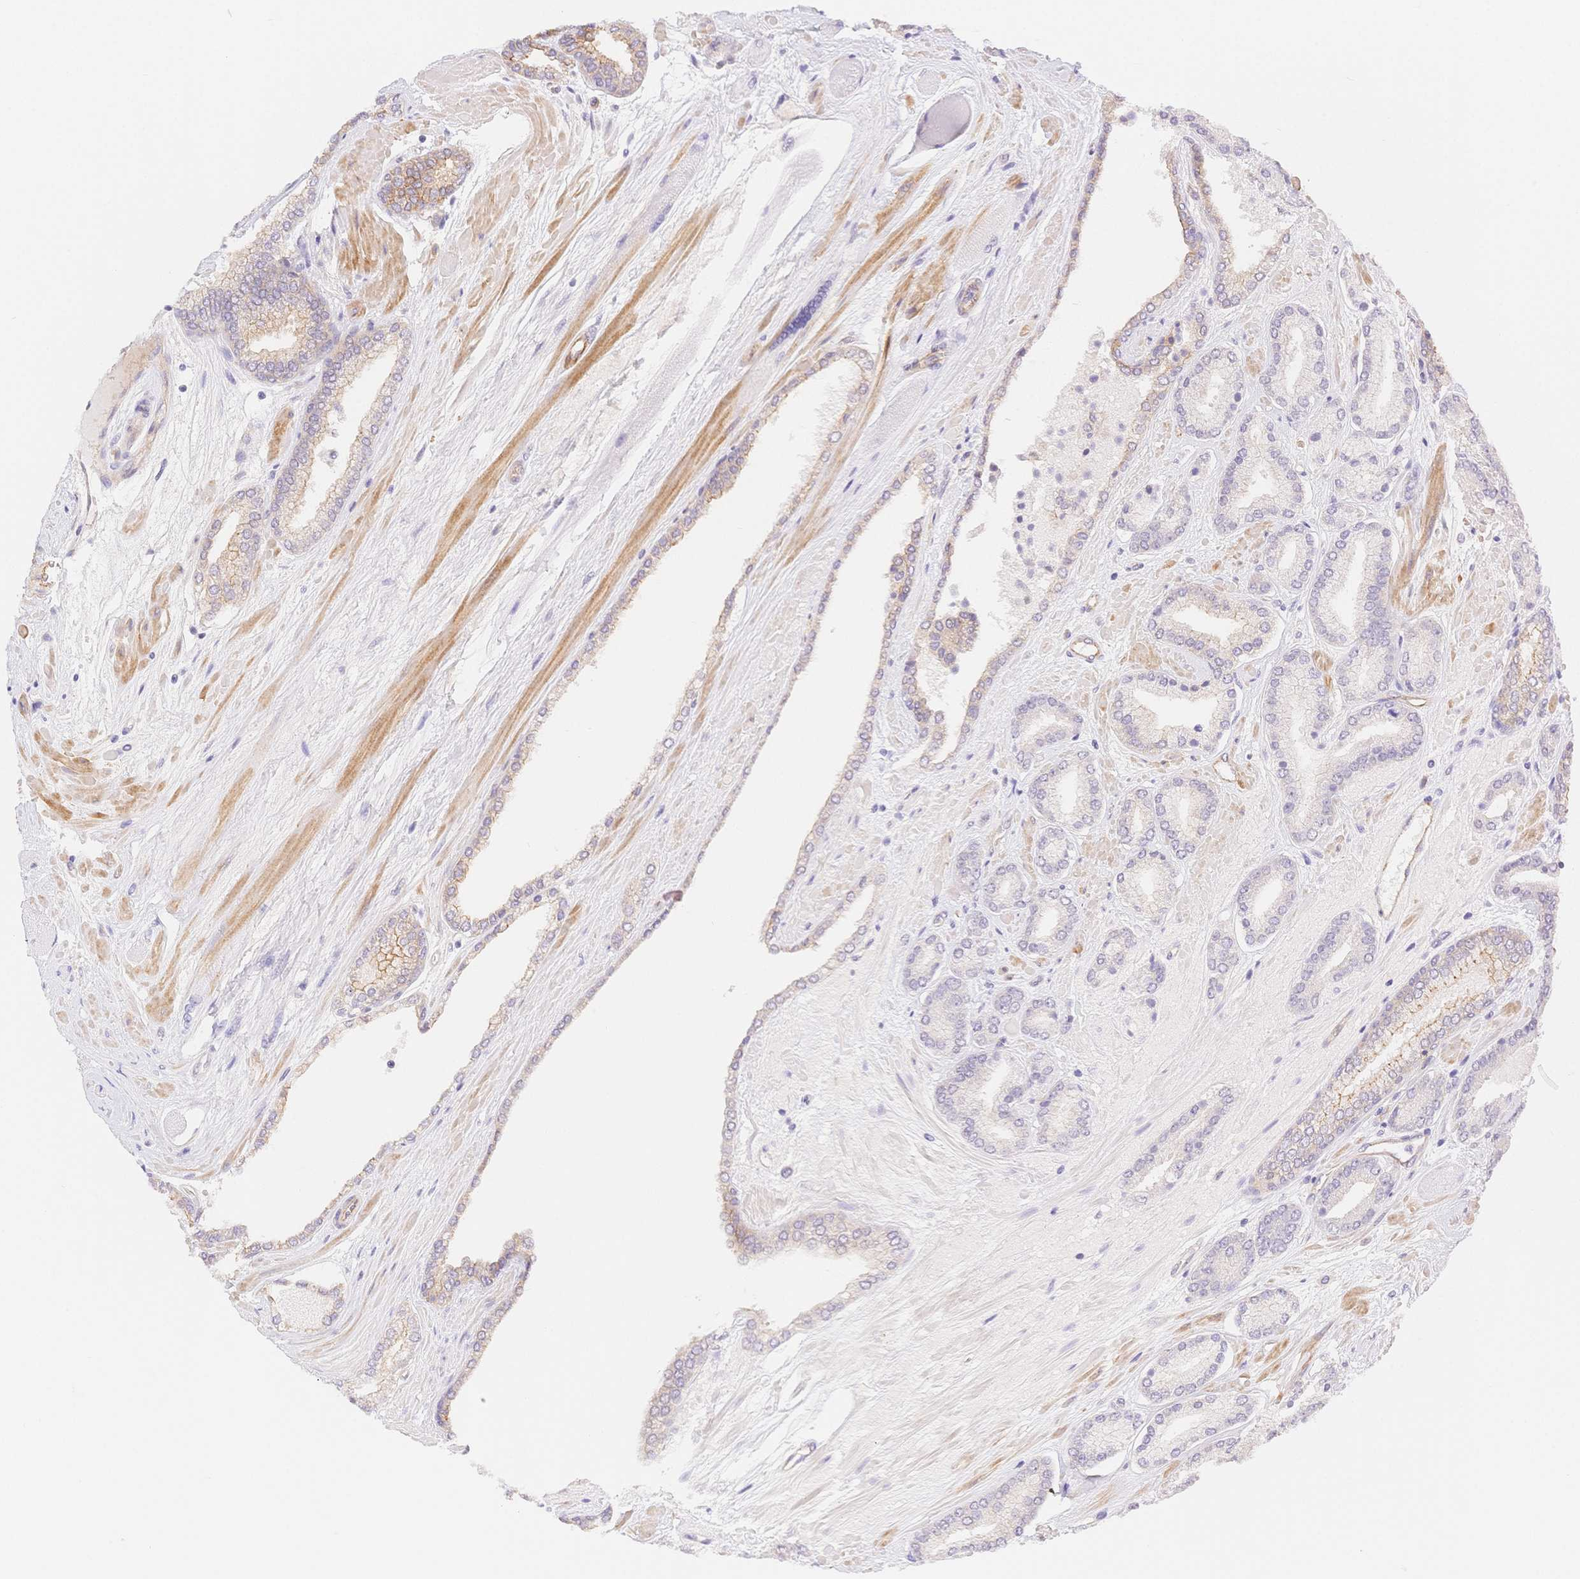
{"staining": {"intensity": "negative", "quantity": "none", "location": "none"}, "tissue": "prostate cancer", "cell_type": "Tumor cells", "image_type": "cancer", "snomed": [{"axis": "morphology", "description": "Adenocarcinoma, High grade"}, {"axis": "topography", "description": "Prostate"}], "caption": "Tumor cells show no significant positivity in high-grade adenocarcinoma (prostate).", "gene": "CSN1S1", "patient": {"sex": "male", "age": 56}}